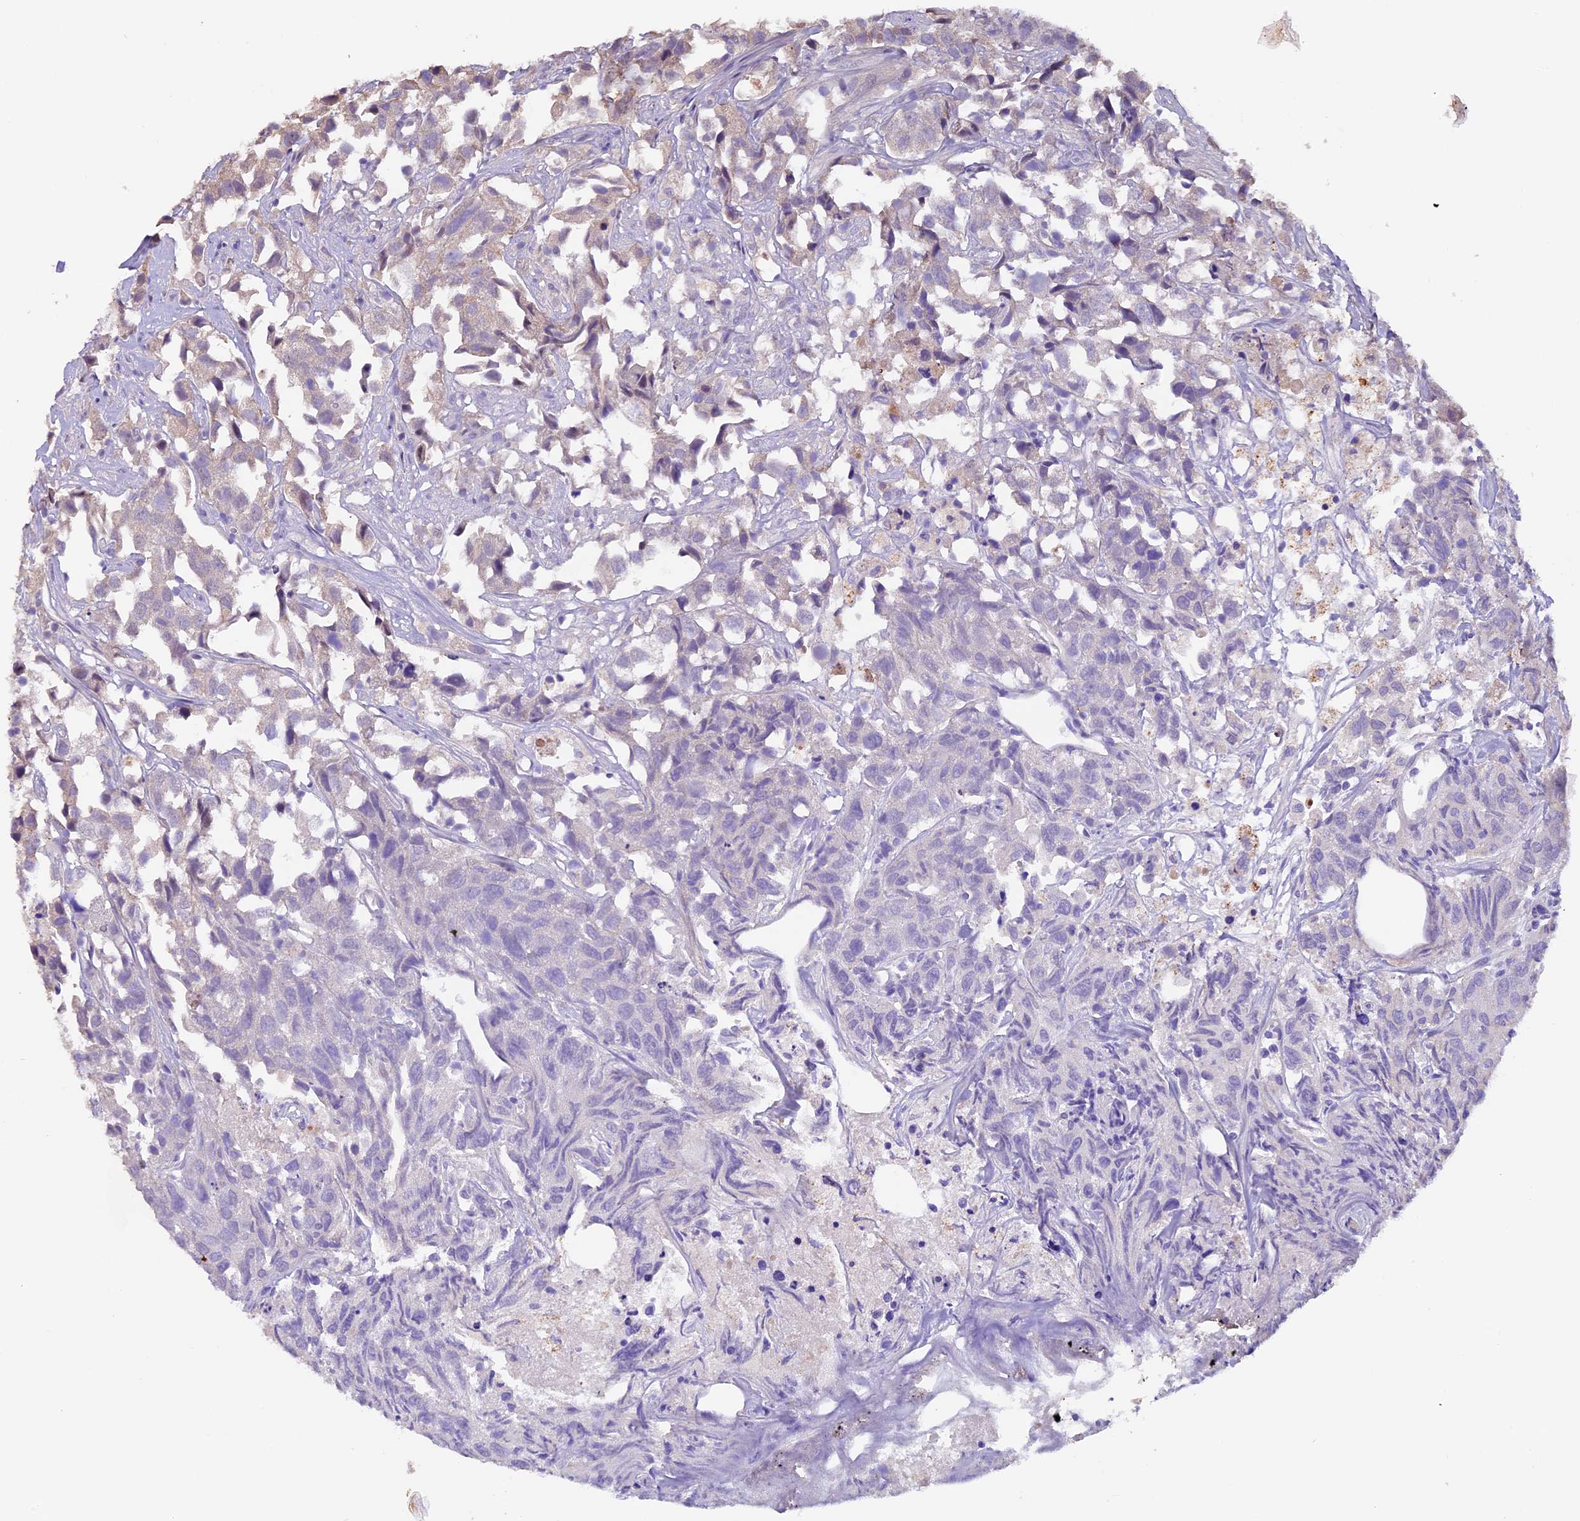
{"staining": {"intensity": "negative", "quantity": "none", "location": "none"}, "tissue": "urothelial cancer", "cell_type": "Tumor cells", "image_type": "cancer", "snomed": [{"axis": "morphology", "description": "Urothelial carcinoma, High grade"}, {"axis": "topography", "description": "Urinary bladder"}], "caption": "Urothelial cancer was stained to show a protein in brown. There is no significant expression in tumor cells.", "gene": "NCK2", "patient": {"sex": "female", "age": 75}}